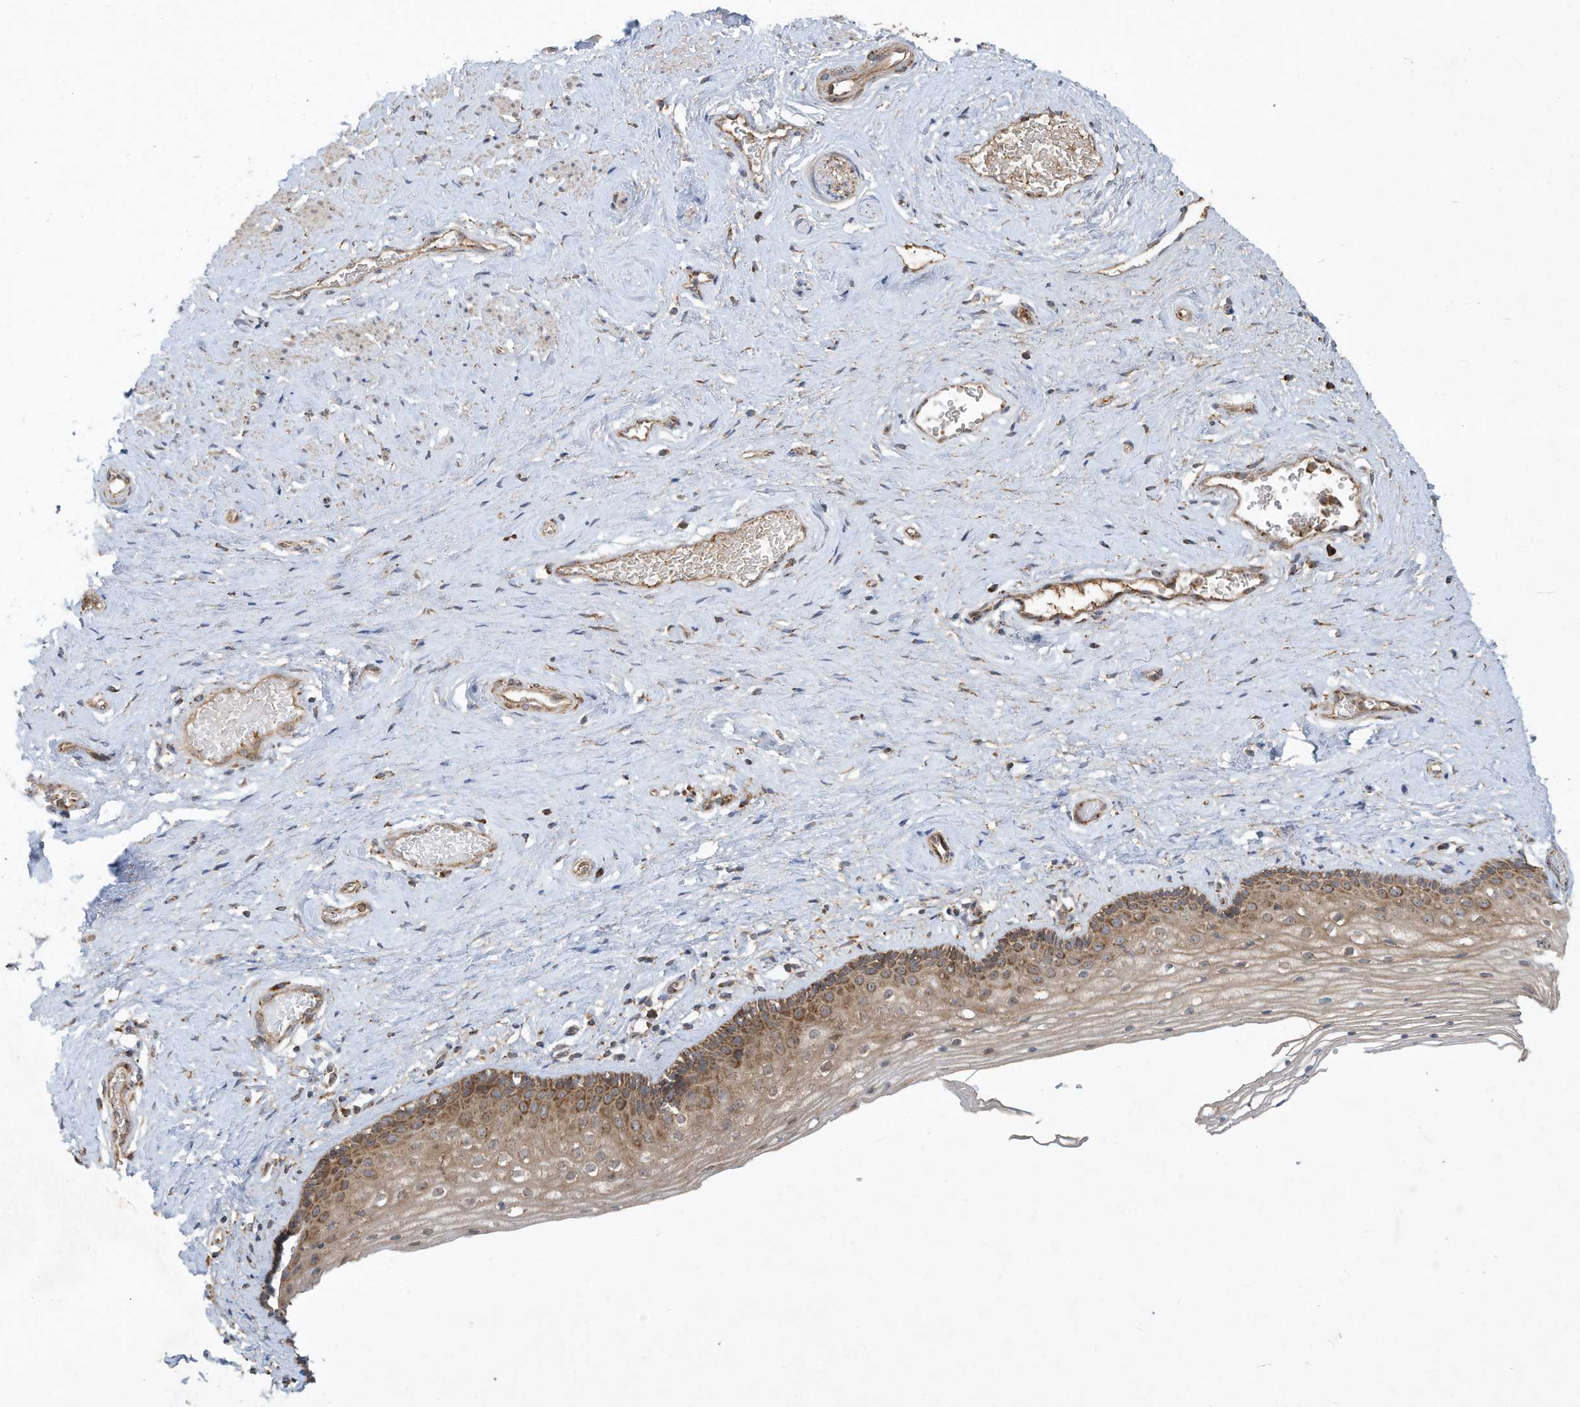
{"staining": {"intensity": "moderate", "quantity": "25%-75%", "location": "cytoplasmic/membranous"}, "tissue": "vagina", "cell_type": "Squamous epithelial cells", "image_type": "normal", "snomed": [{"axis": "morphology", "description": "Normal tissue, NOS"}, {"axis": "topography", "description": "Vagina"}], "caption": "Vagina stained with a brown dye displays moderate cytoplasmic/membranous positive expression in approximately 25%-75% of squamous epithelial cells.", "gene": "C2orf74", "patient": {"sex": "female", "age": 46}}